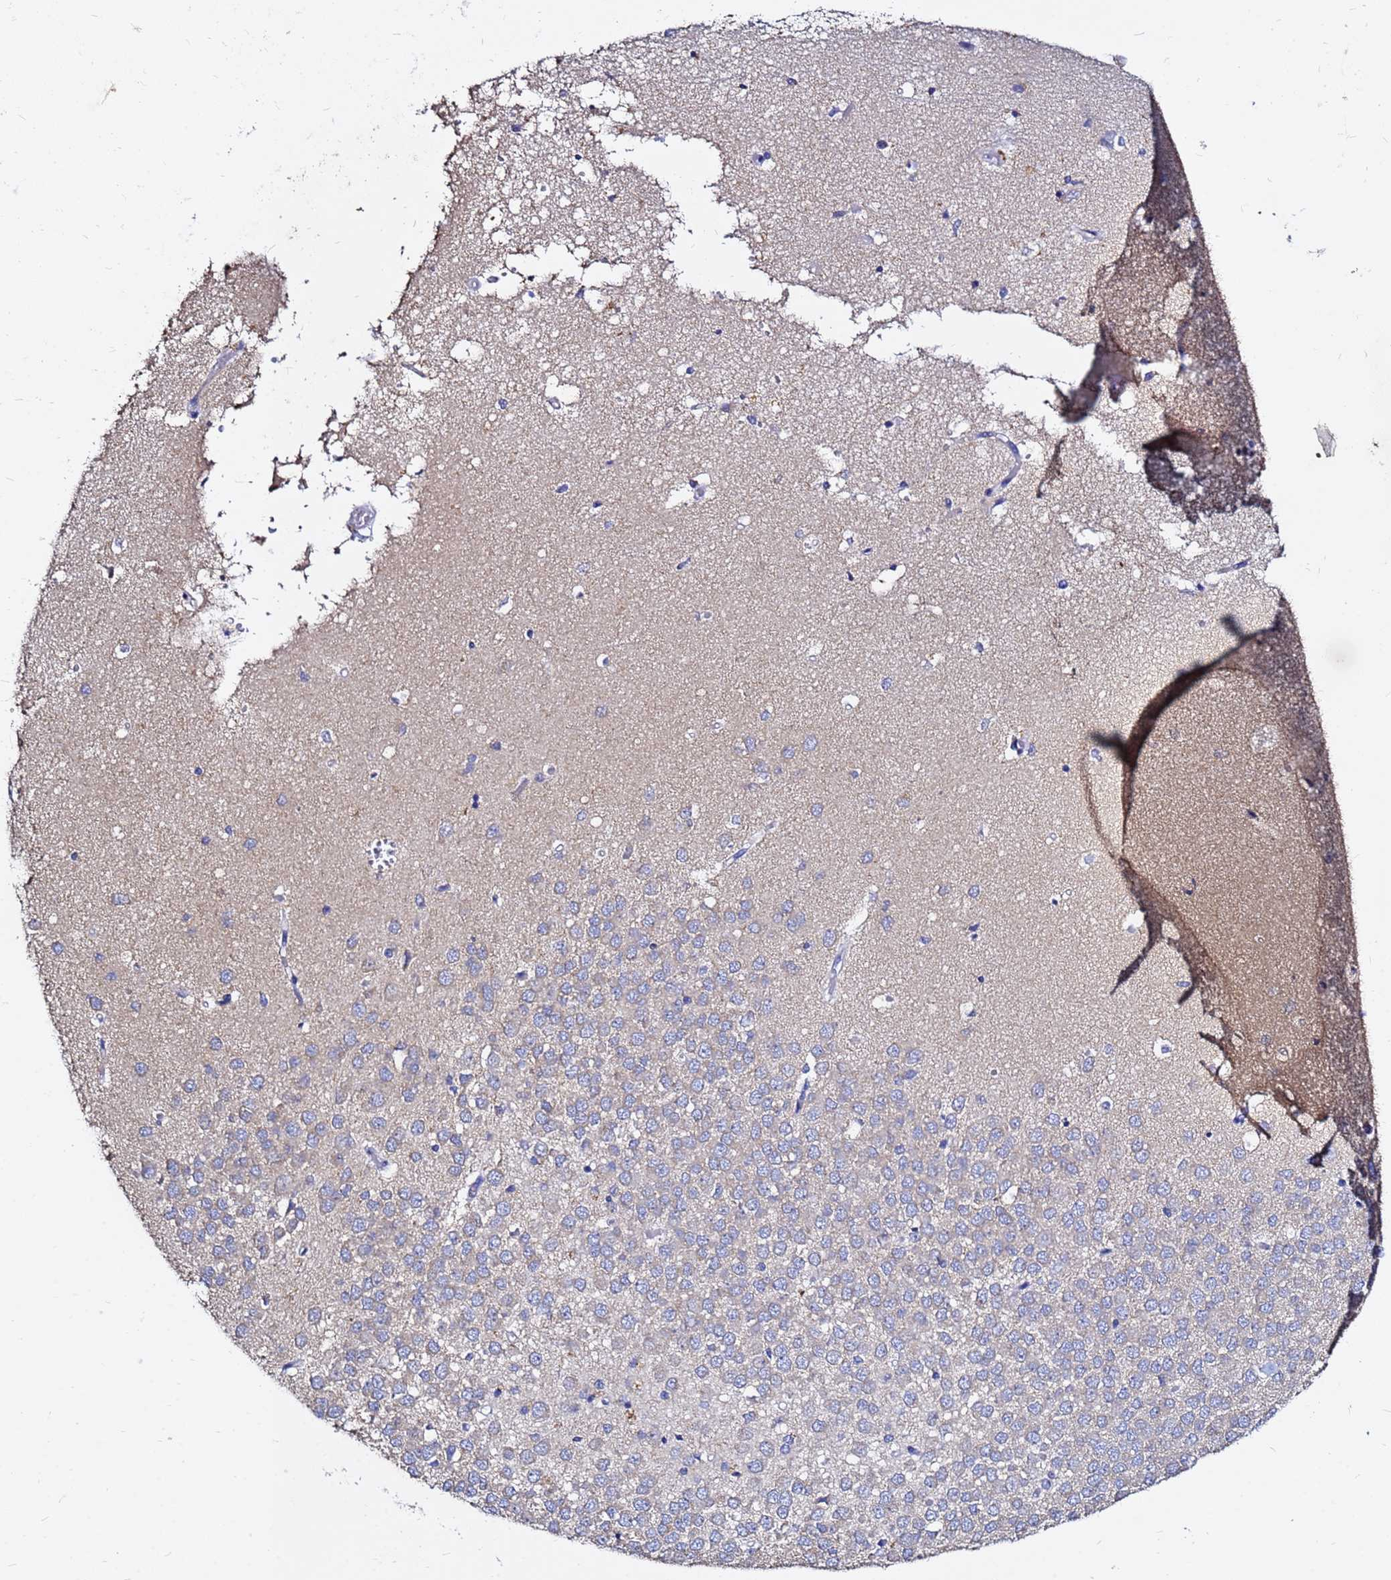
{"staining": {"intensity": "negative", "quantity": "none", "location": "none"}, "tissue": "hippocampus", "cell_type": "Glial cells", "image_type": "normal", "snomed": [{"axis": "morphology", "description": "Normal tissue, NOS"}, {"axis": "topography", "description": "Hippocampus"}], "caption": "Photomicrograph shows no protein staining in glial cells of unremarkable hippocampus.", "gene": "FAM183A", "patient": {"sex": "male", "age": 45}}